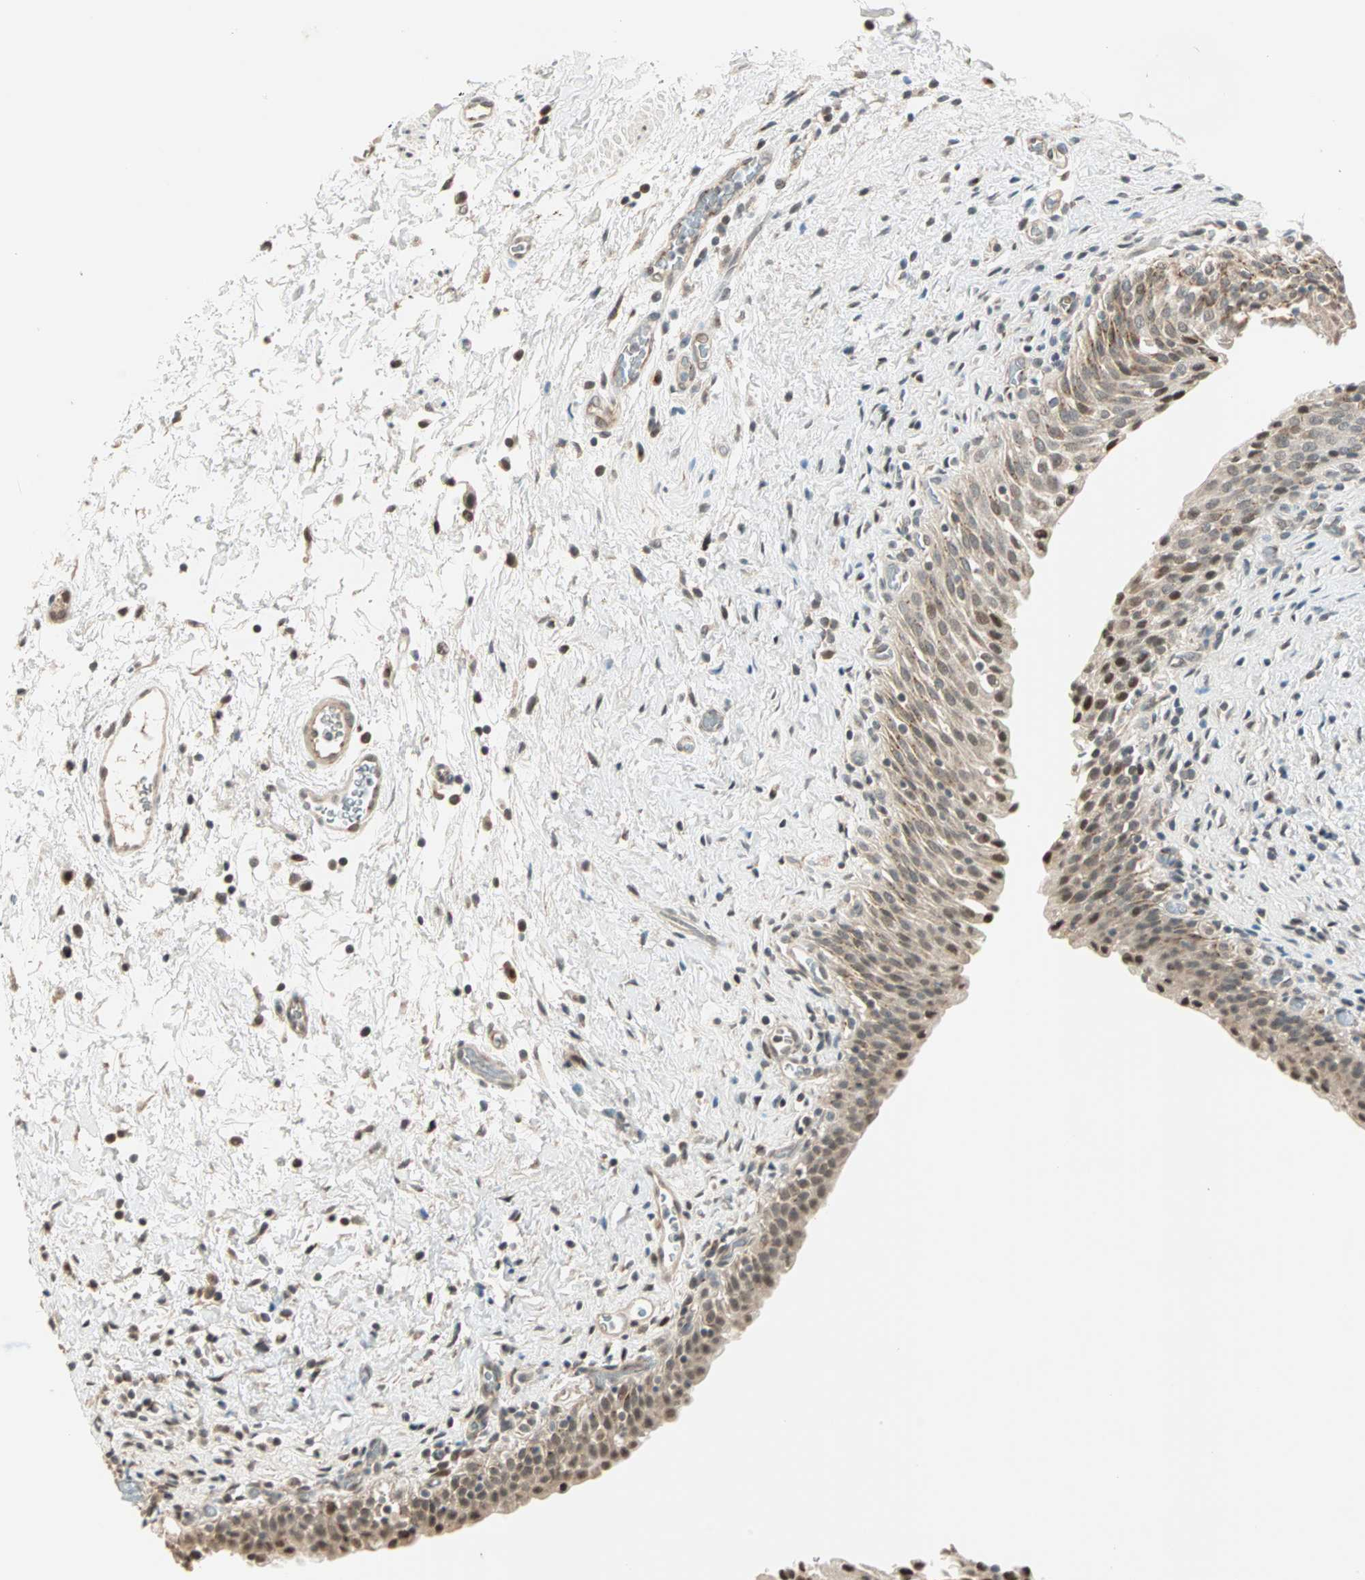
{"staining": {"intensity": "moderate", "quantity": "25%-75%", "location": "nuclear"}, "tissue": "urinary bladder", "cell_type": "Urothelial cells", "image_type": "normal", "snomed": [{"axis": "morphology", "description": "Normal tissue, NOS"}, {"axis": "topography", "description": "Urinary bladder"}], "caption": "Brown immunohistochemical staining in unremarkable urinary bladder exhibits moderate nuclear expression in about 25%-75% of urothelial cells.", "gene": "PRDM2", "patient": {"sex": "male", "age": 51}}